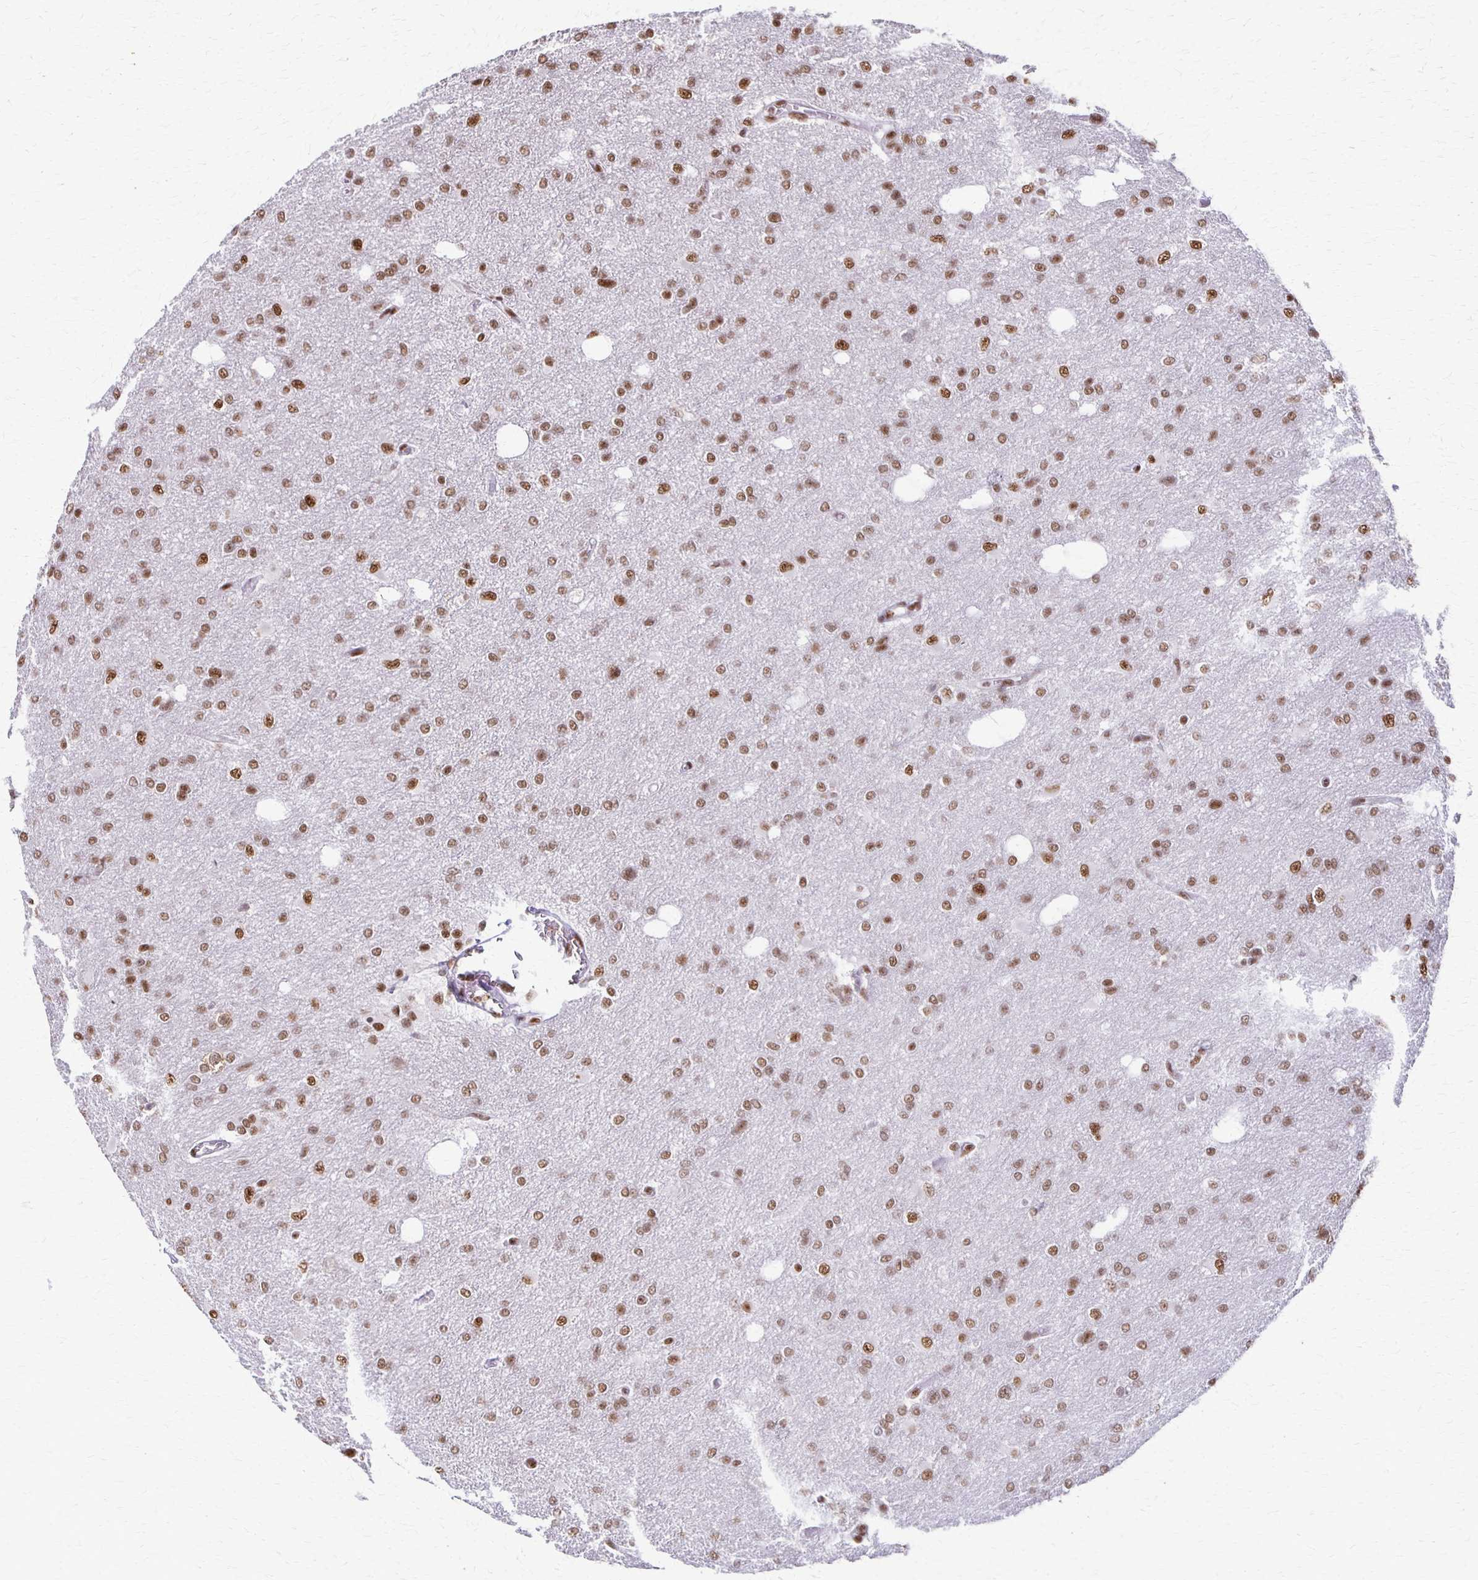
{"staining": {"intensity": "moderate", "quantity": ">75%", "location": "nuclear"}, "tissue": "glioma", "cell_type": "Tumor cells", "image_type": "cancer", "snomed": [{"axis": "morphology", "description": "Glioma, malignant, Low grade"}, {"axis": "topography", "description": "Brain"}], "caption": "Human malignant glioma (low-grade) stained with a protein marker reveals moderate staining in tumor cells.", "gene": "XRCC6", "patient": {"sex": "male", "age": 26}}